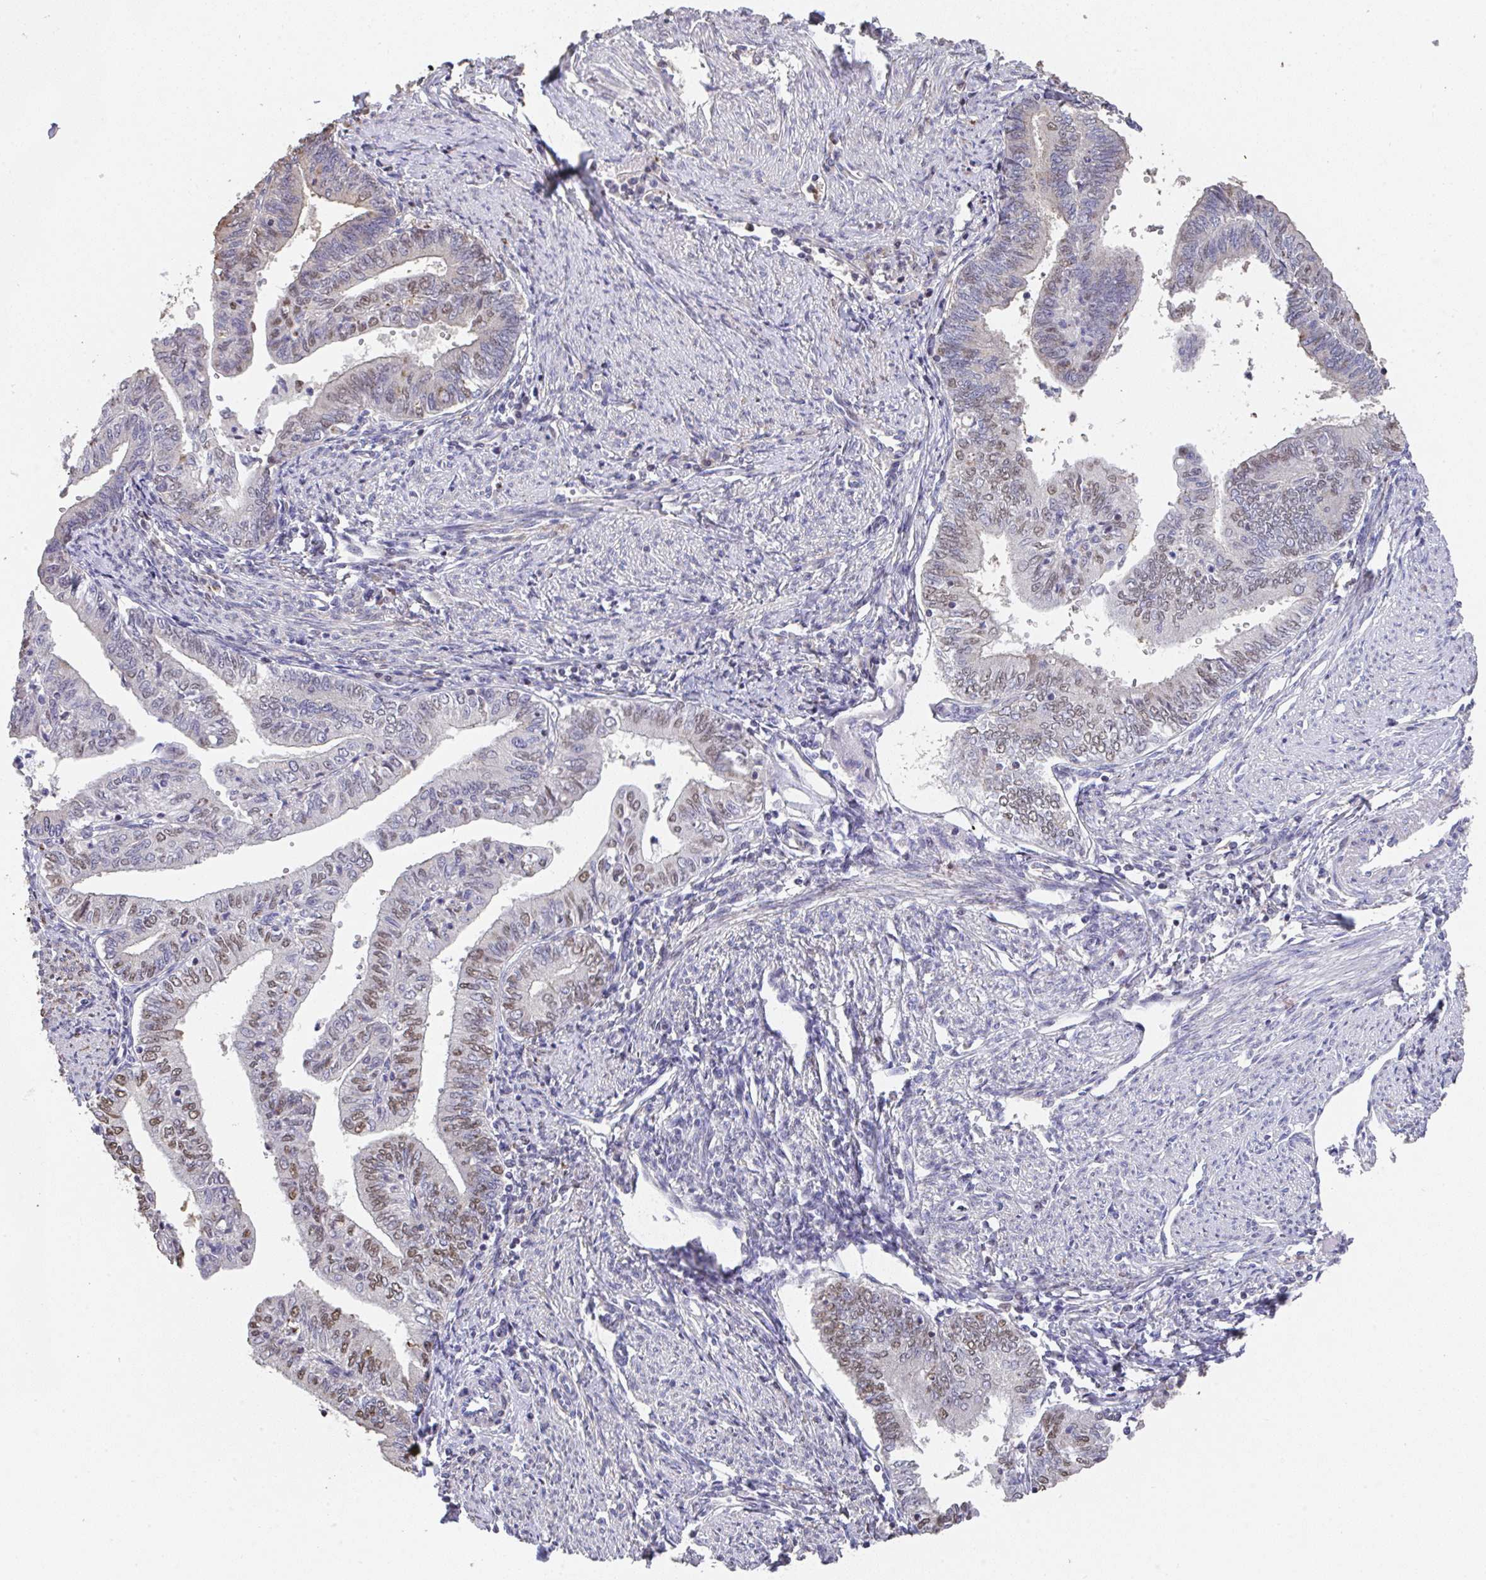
{"staining": {"intensity": "moderate", "quantity": "25%-75%", "location": "nuclear"}, "tissue": "endometrial cancer", "cell_type": "Tumor cells", "image_type": "cancer", "snomed": [{"axis": "morphology", "description": "Adenocarcinoma, NOS"}, {"axis": "topography", "description": "Endometrium"}], "caption": "Immunohistochemistry (IHC) photomicrograph of endometrial cancer stained for a protein (brown), which shows medium levels of moderate nuclear staining in about 25%-75% of tumor cells.", "gene": "RUNDC3B", "patient": {"sex": "female", "age": 66}}